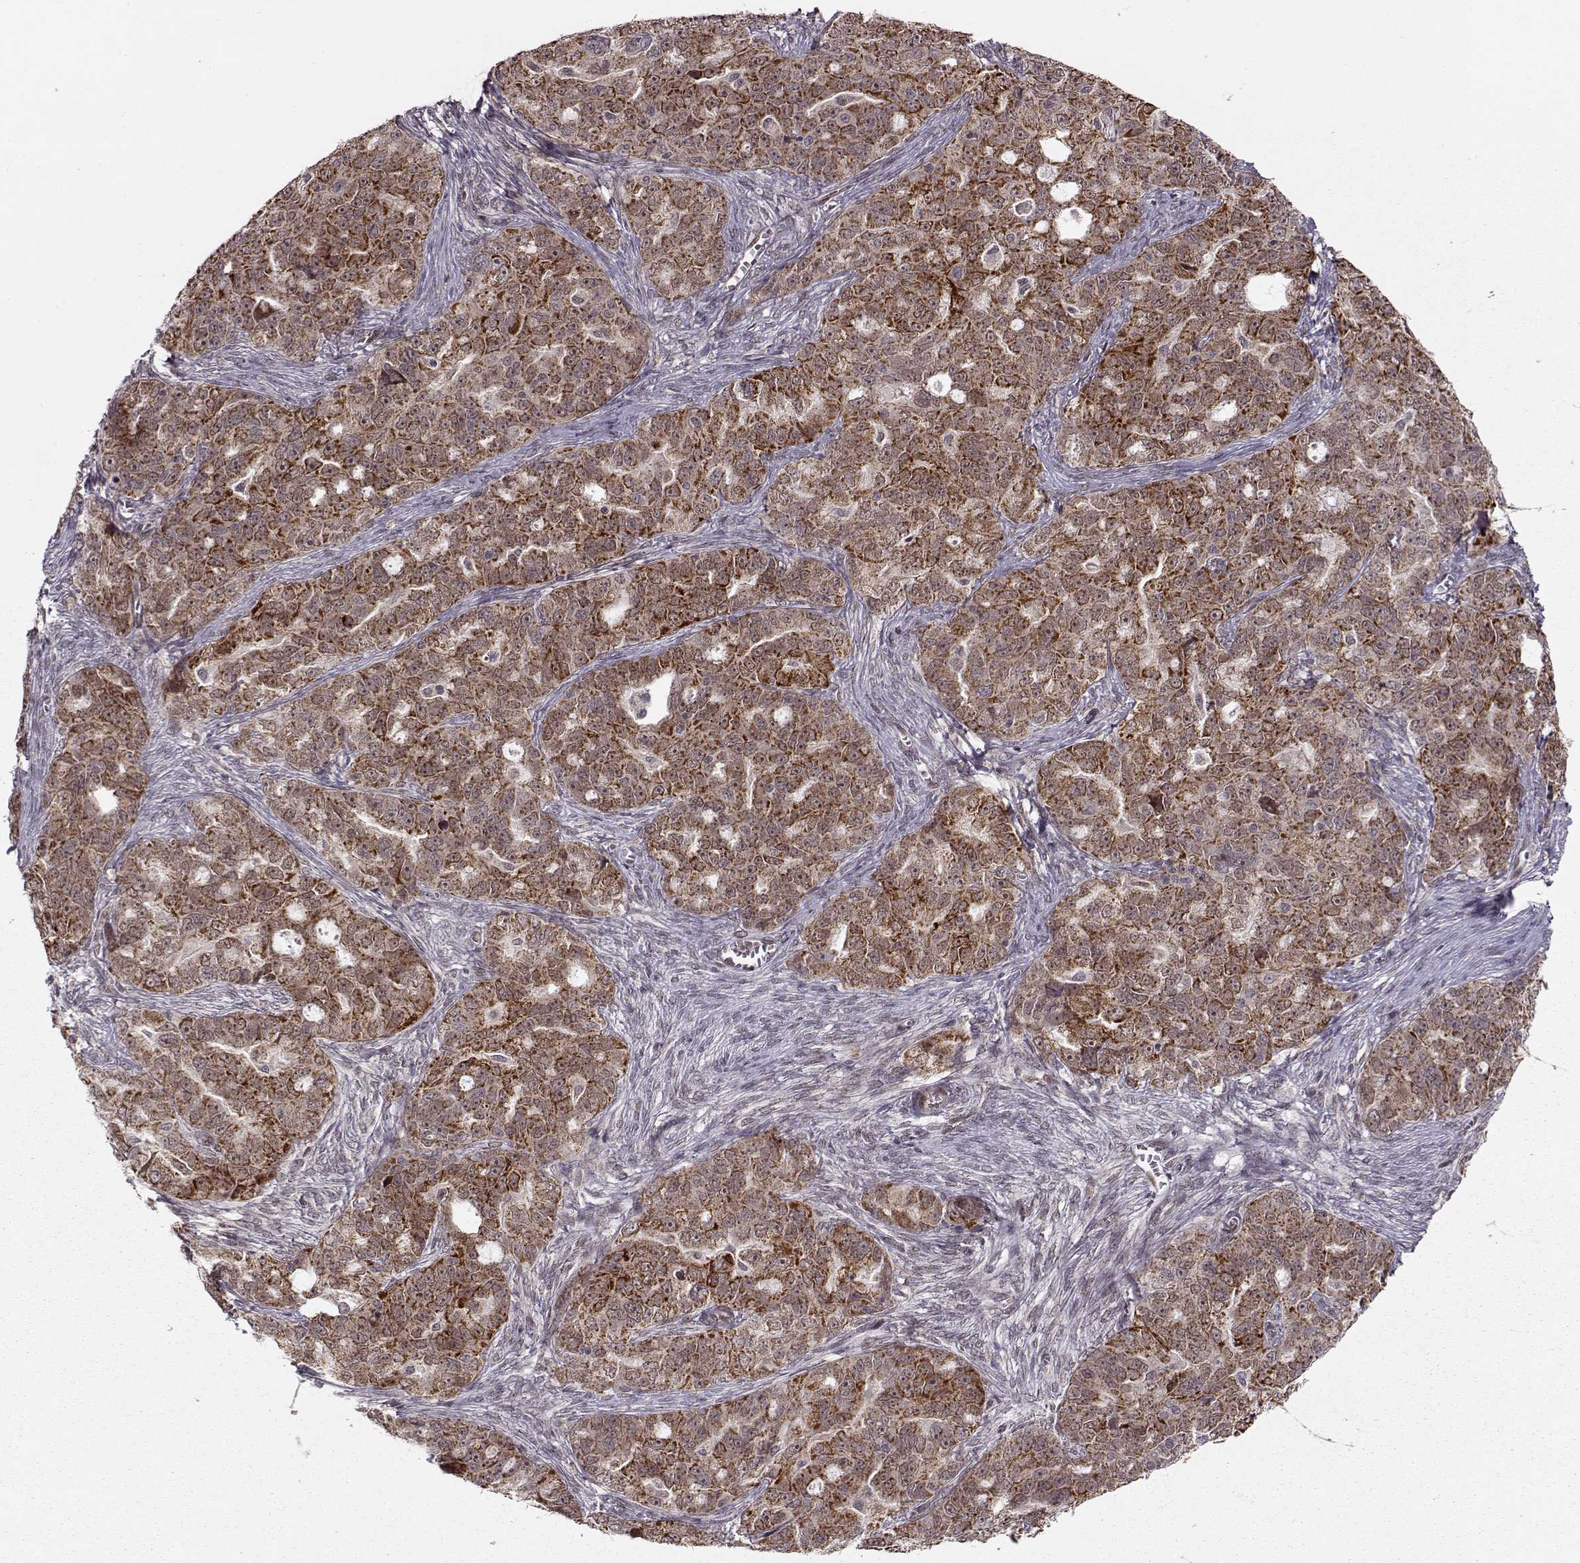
{"staining": {"intensity": "strong", "quantity": ">75%", "location": "cytoplasmic/membranous"}, "tissue": "ovarian cancer", "cell_type": "Tumor cells", "image_type": "cancer", "snomed": [{"axis": "morphology", "description": "Cystadenocarcinoma, serous, NOS"}, {"axis": "topography", "description": "Ovary"}], "caption": "Tumor cells reveal strong cytoplasmic/membranous staining in about >75% of cells in ovarian cancer.", "gene": "RAI1", "patient": {"sex": "female", "age": 51}}